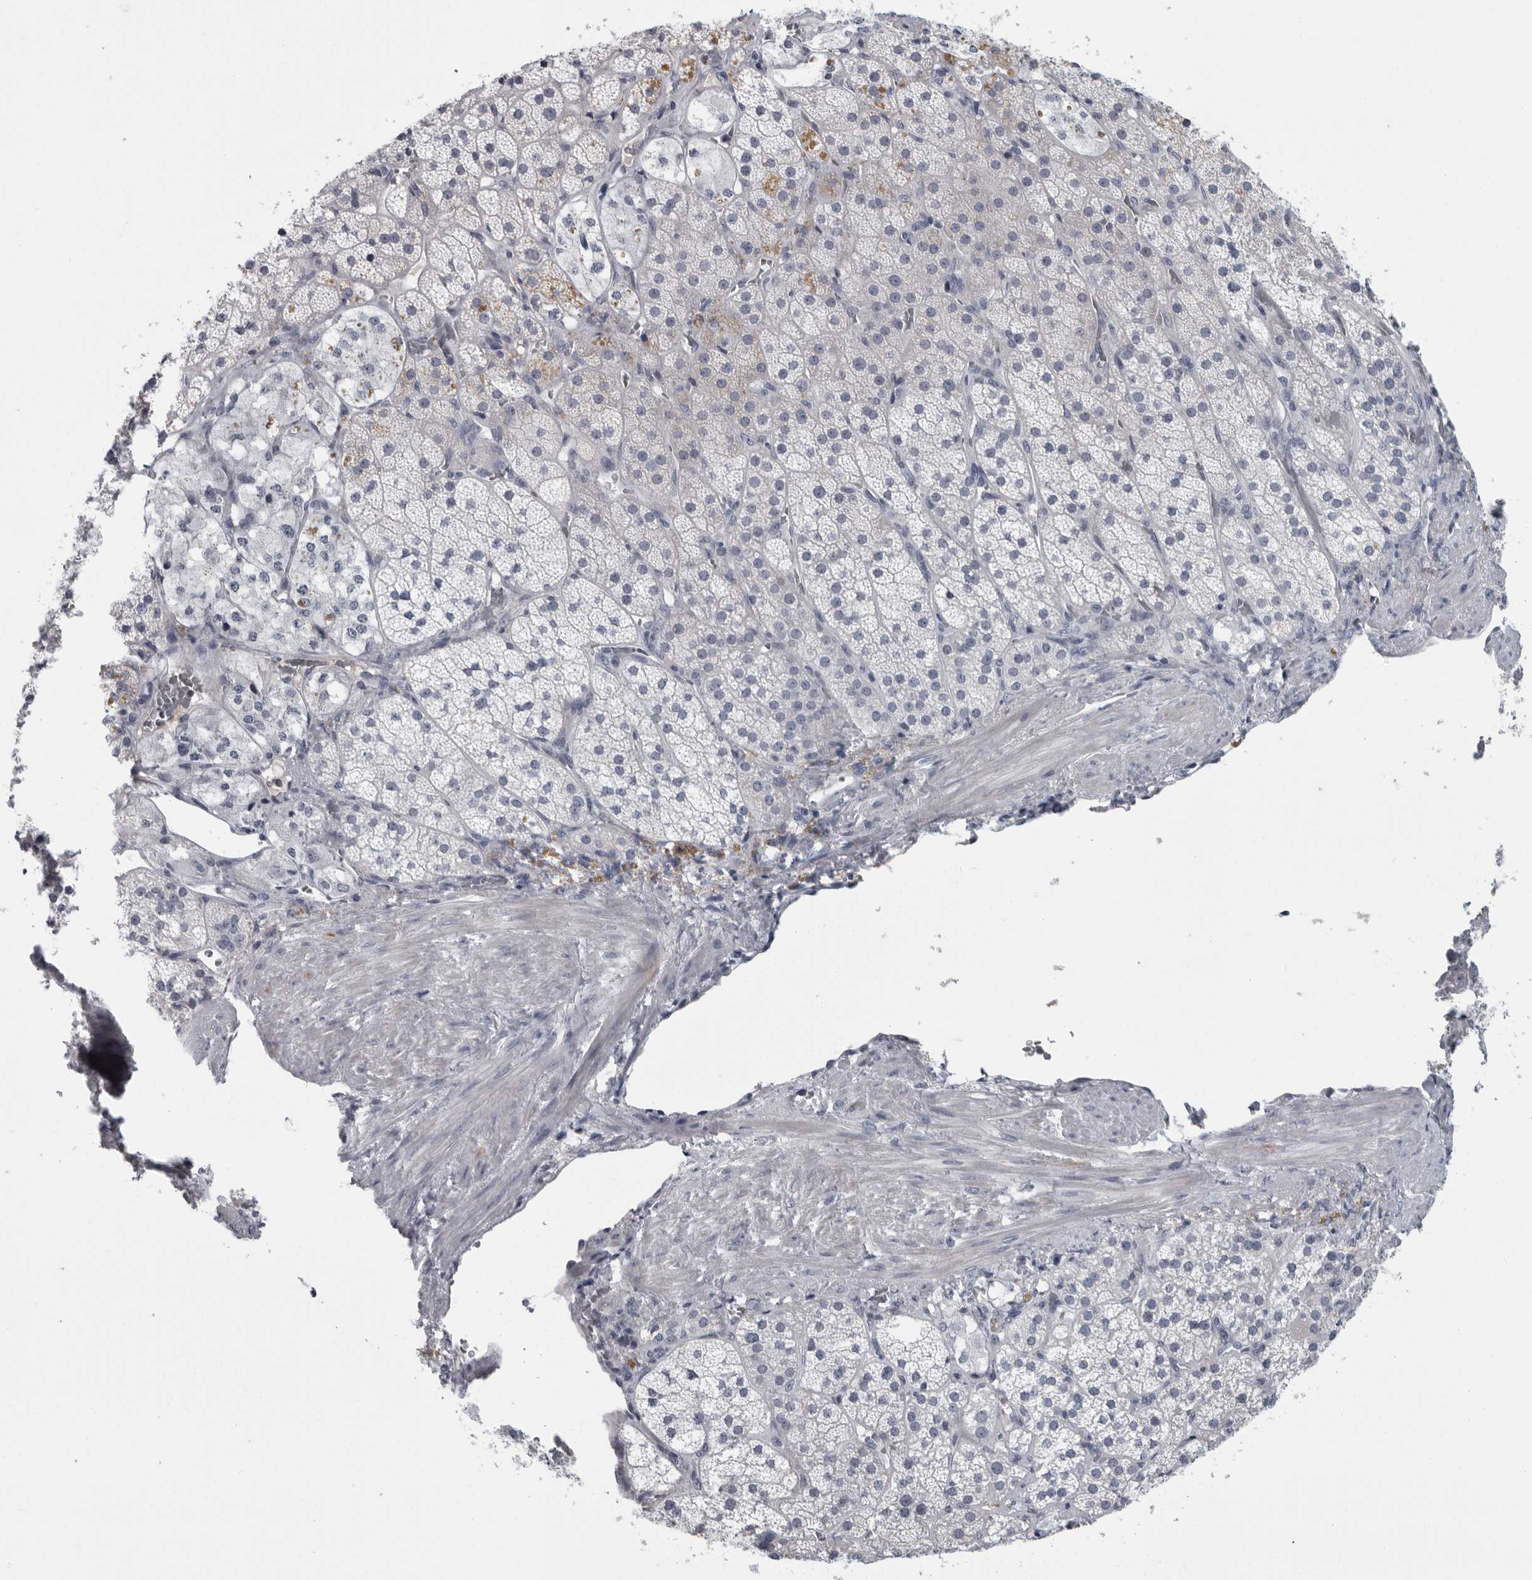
{"staining": {"intensity": "negative", "quantity": "none", "location": "none"}, "tissue": "adrenal gland", "cell_type": "Glandular cells", "image_type": "normal", "snomed": [{"axis": "morphology", "description": "Normal tissue, NOS"}, {"axis": "topography", "description": "Adrenal gland"}], "caption": "Photomicrograph shows no significant protein expression in glandular cells of benign adrenal gland.", "gene": "SLC25A39", "patient": {"sex": "male", "age": 57}}